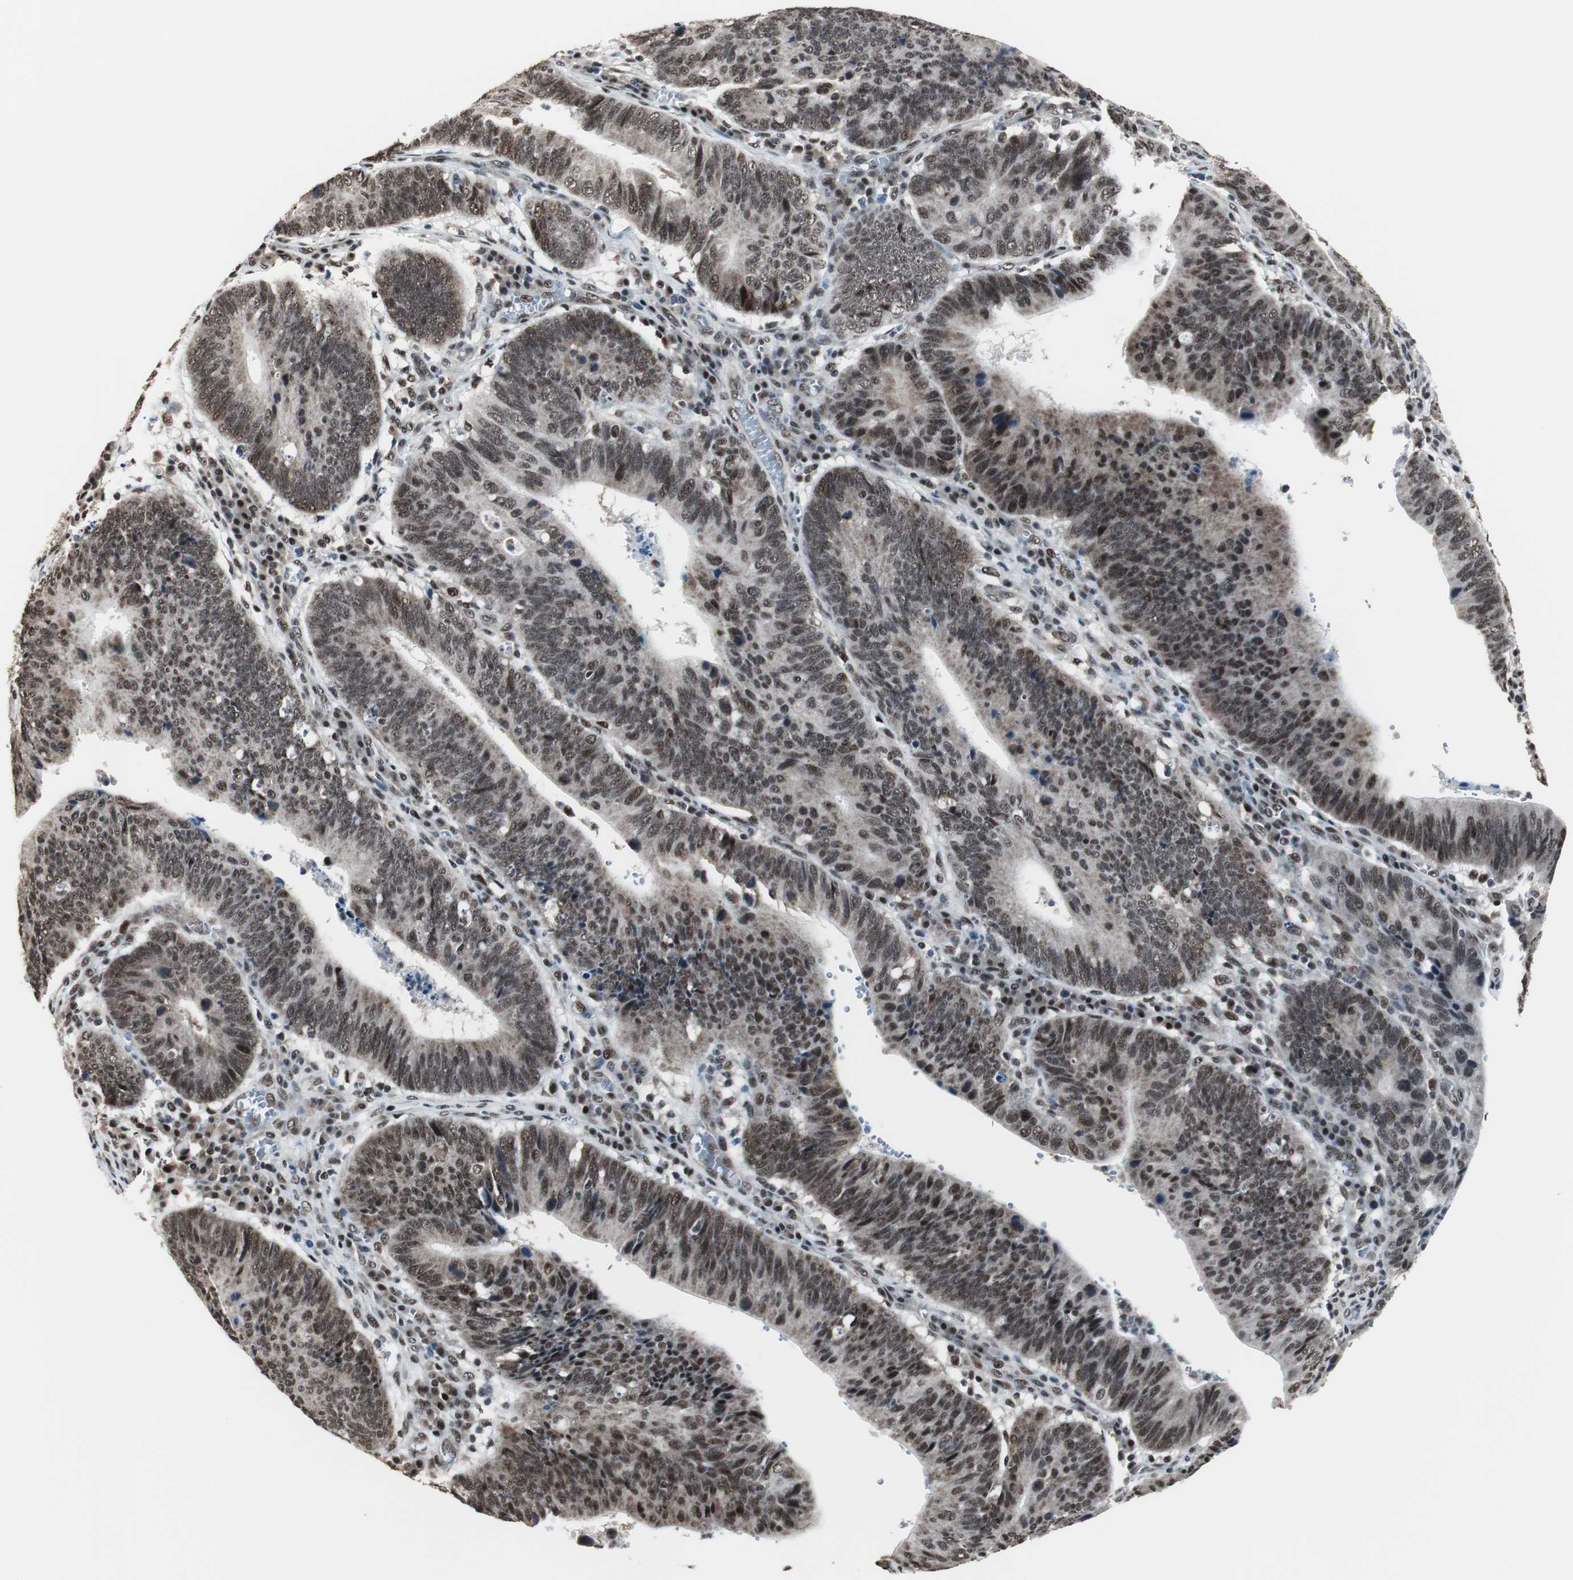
{"staining": {"intensity": "strong", "quantity": ">75%", "location": "nuclear"}, "tissue": "stomach cancer", "cell_type": "Tumor cells", "image_type": "cancer", "snomed": [{"axis": "morphology", "description": "Adenocarcinoma, NOS"}, {"axis": "topography", "description": "Stomach"}], "caption": "Immunohistochemical staining of human stomach cancer (adenocarcinoma) displays strong nuclear protein positivity in about >75% of tumor cells.", "gene": "CDK9", "patient": {"sex": "male", "age": 59}}